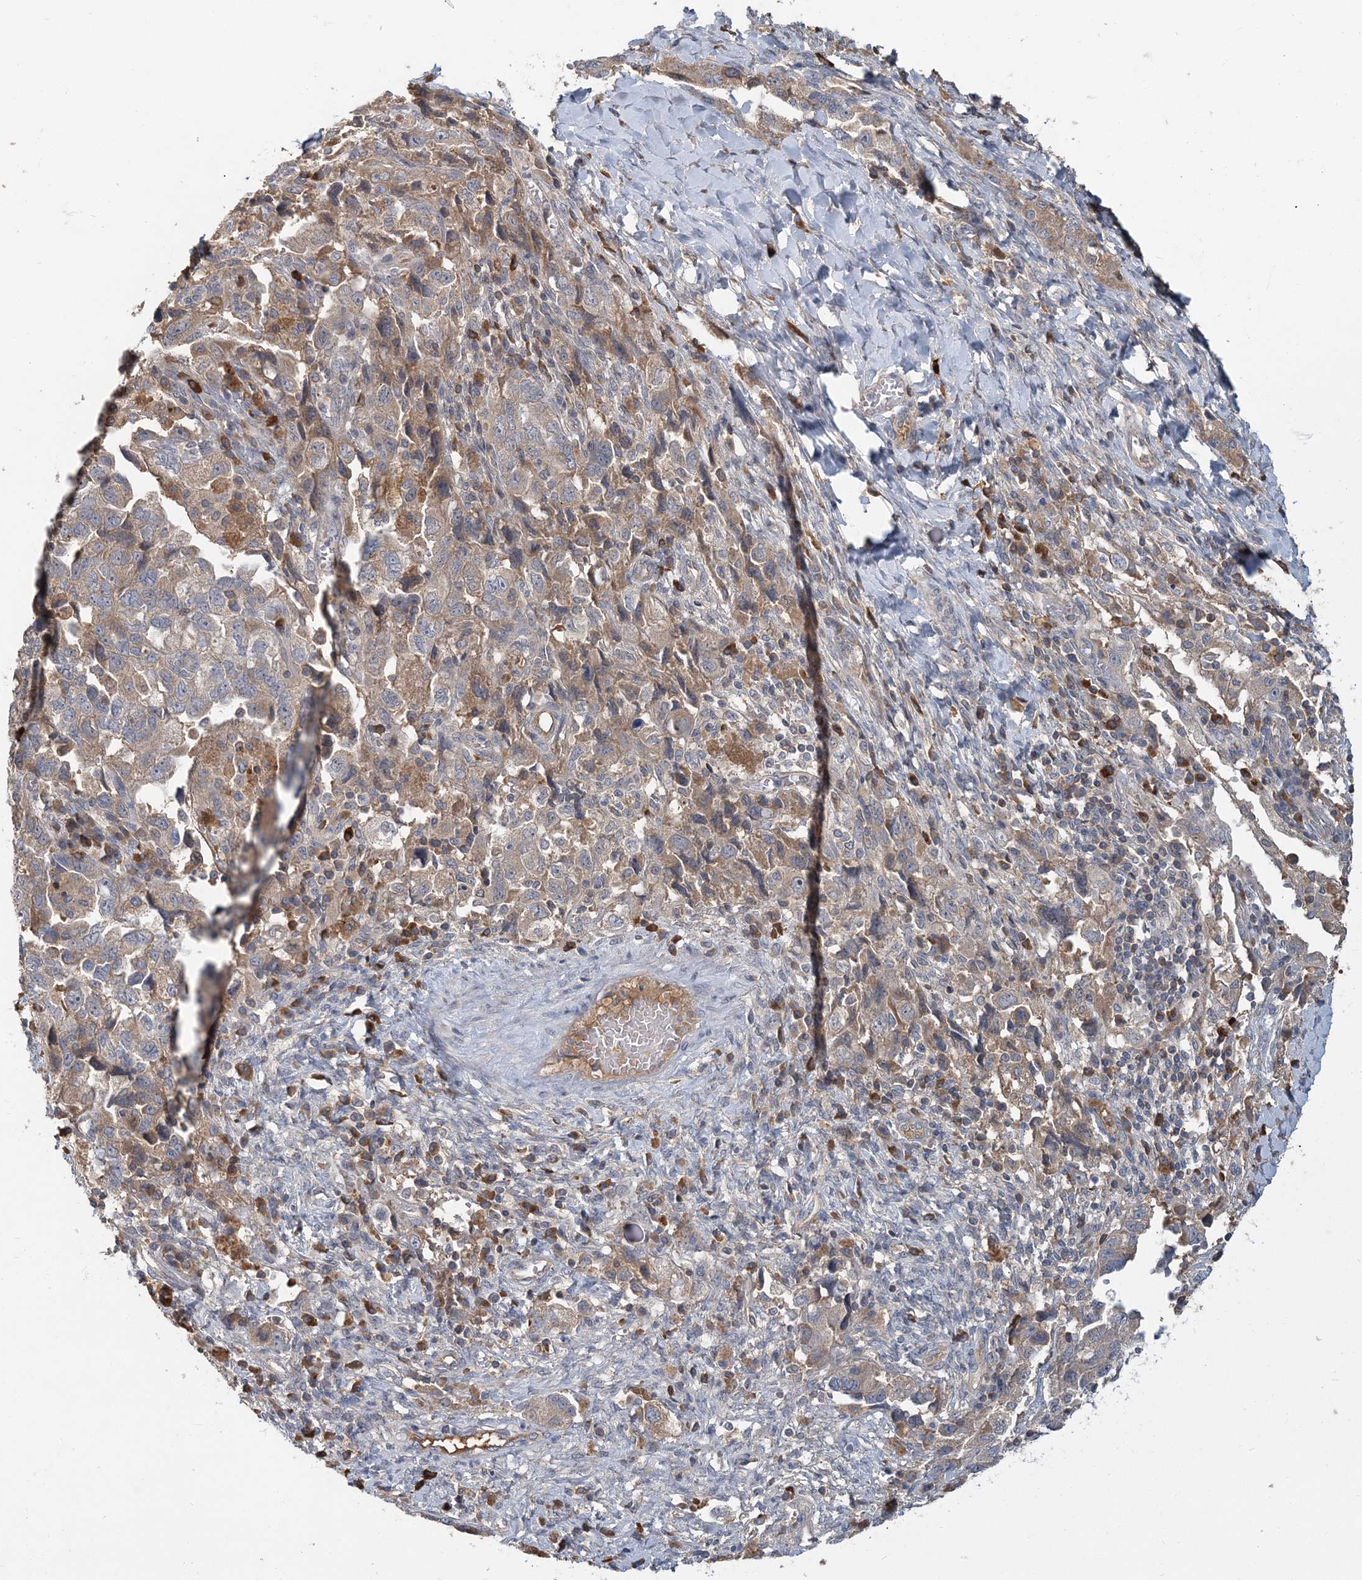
{"staining": {"intensity": "weak", "quantity": ">75%", "location": "cytoplasmic/membranous"}, "tissue": "ovarian cancer", "cell_type": "Tumor cells", "image_type": "cancer", "snomed": [{"axis": "morphology", "description": "Carcinoma, NOS"}, {"axis": "morphology", "description": "Cystadenocarcinoma, serous, NOS"}, {"axis": "topography", "description": "Ovary"}], "caption": "Immunohistochemistry (DAB (3,3'-diaminobenzidine)) staining of human ovarian serous cystadenocarcinoma shows weak cytoplasmic/membranous protein positivity in about >75% of tumor cells.", "gene": "RNF25", "patient": {"sex": "female", "age": 69}}